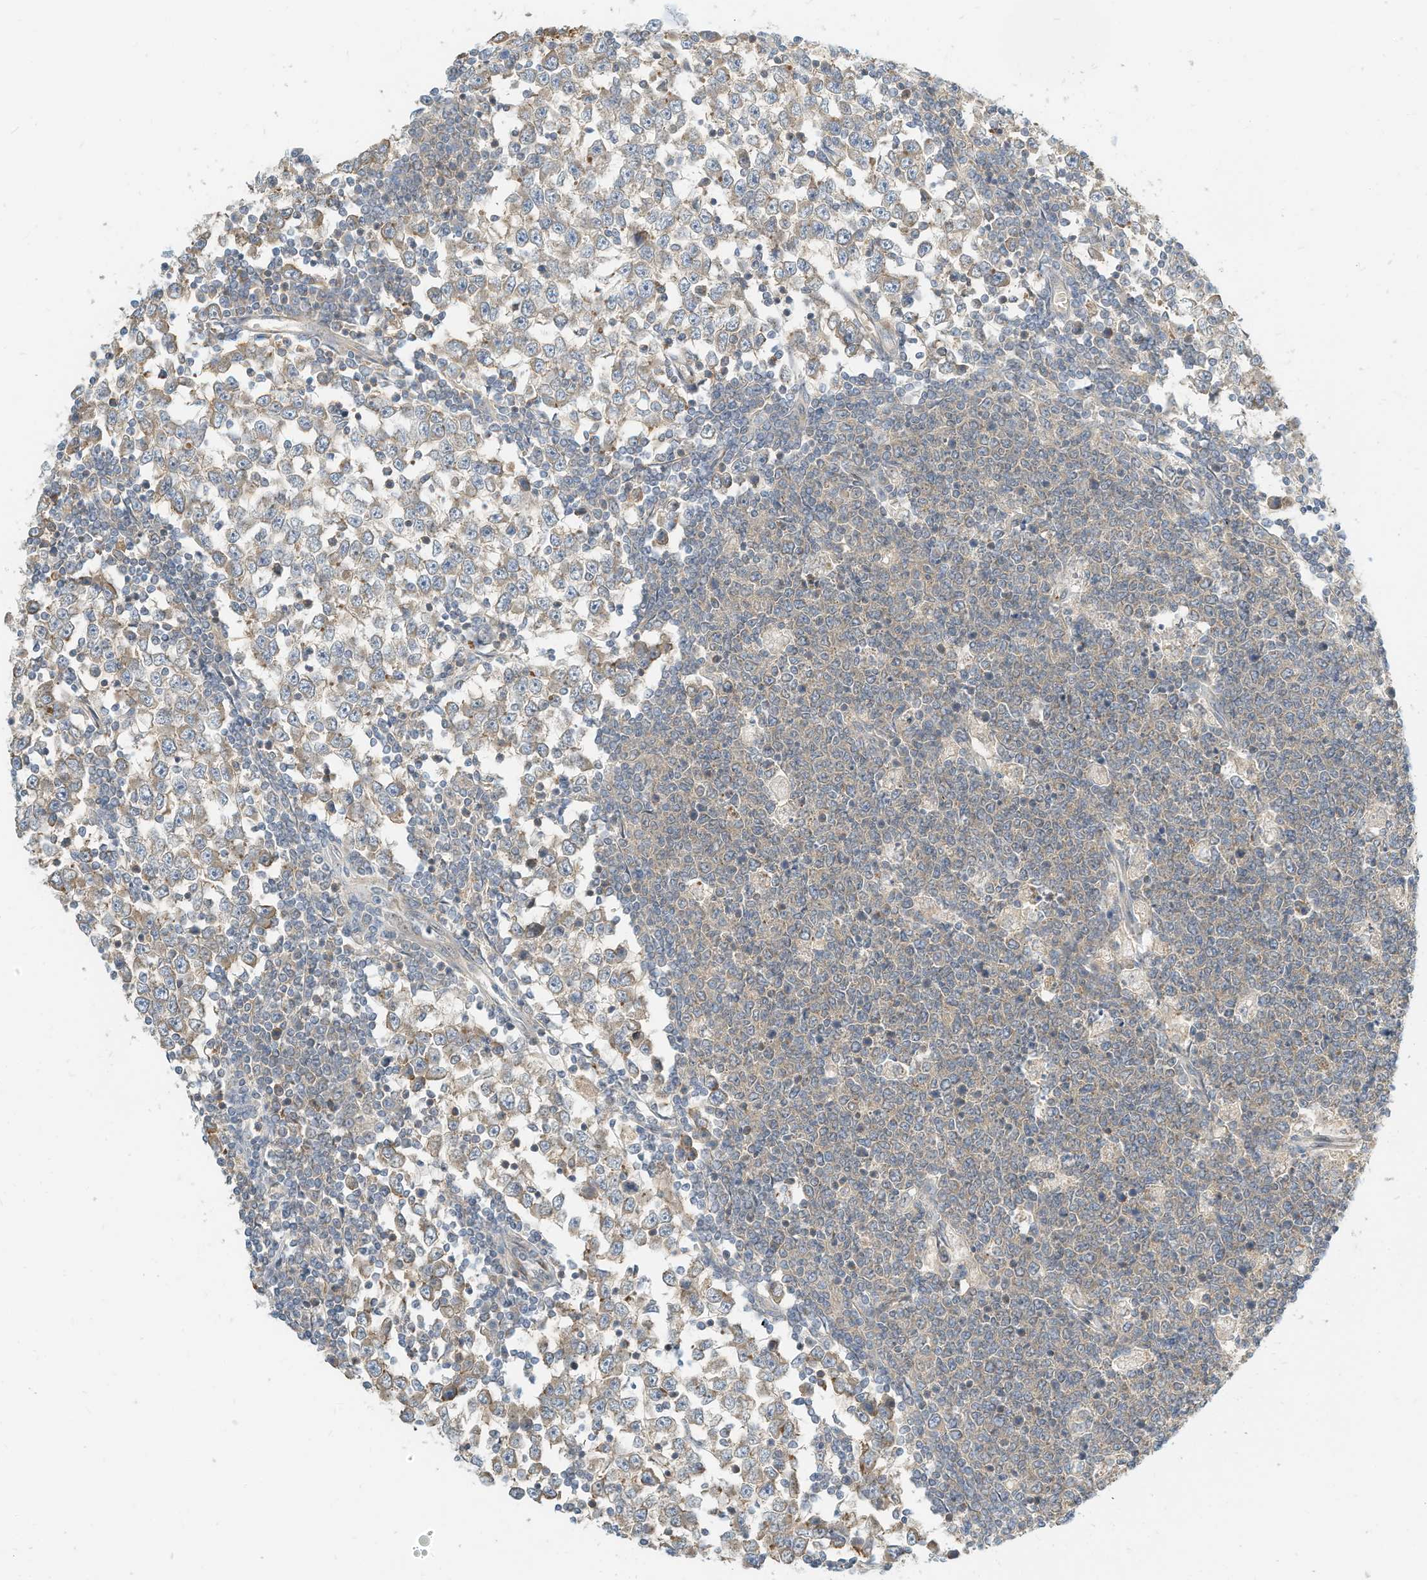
{"staining": {"intensity": "weak", "quantity": "<25%", "location": "cytoplasmic/membranous"}, "tissue": "testis cancer", "cell_type": "Tumor cells", "image_type": "cancer", "snomed": [{"axis": "morphology", "description": "Seminoma, NOS"}, {"axis": "topography", "description": "Testis"}], "caption": "There is no significant staining in tumor cells of testis cancer.", "gene": "OFD1", "patient": {"sex": "male", "age": 65}}